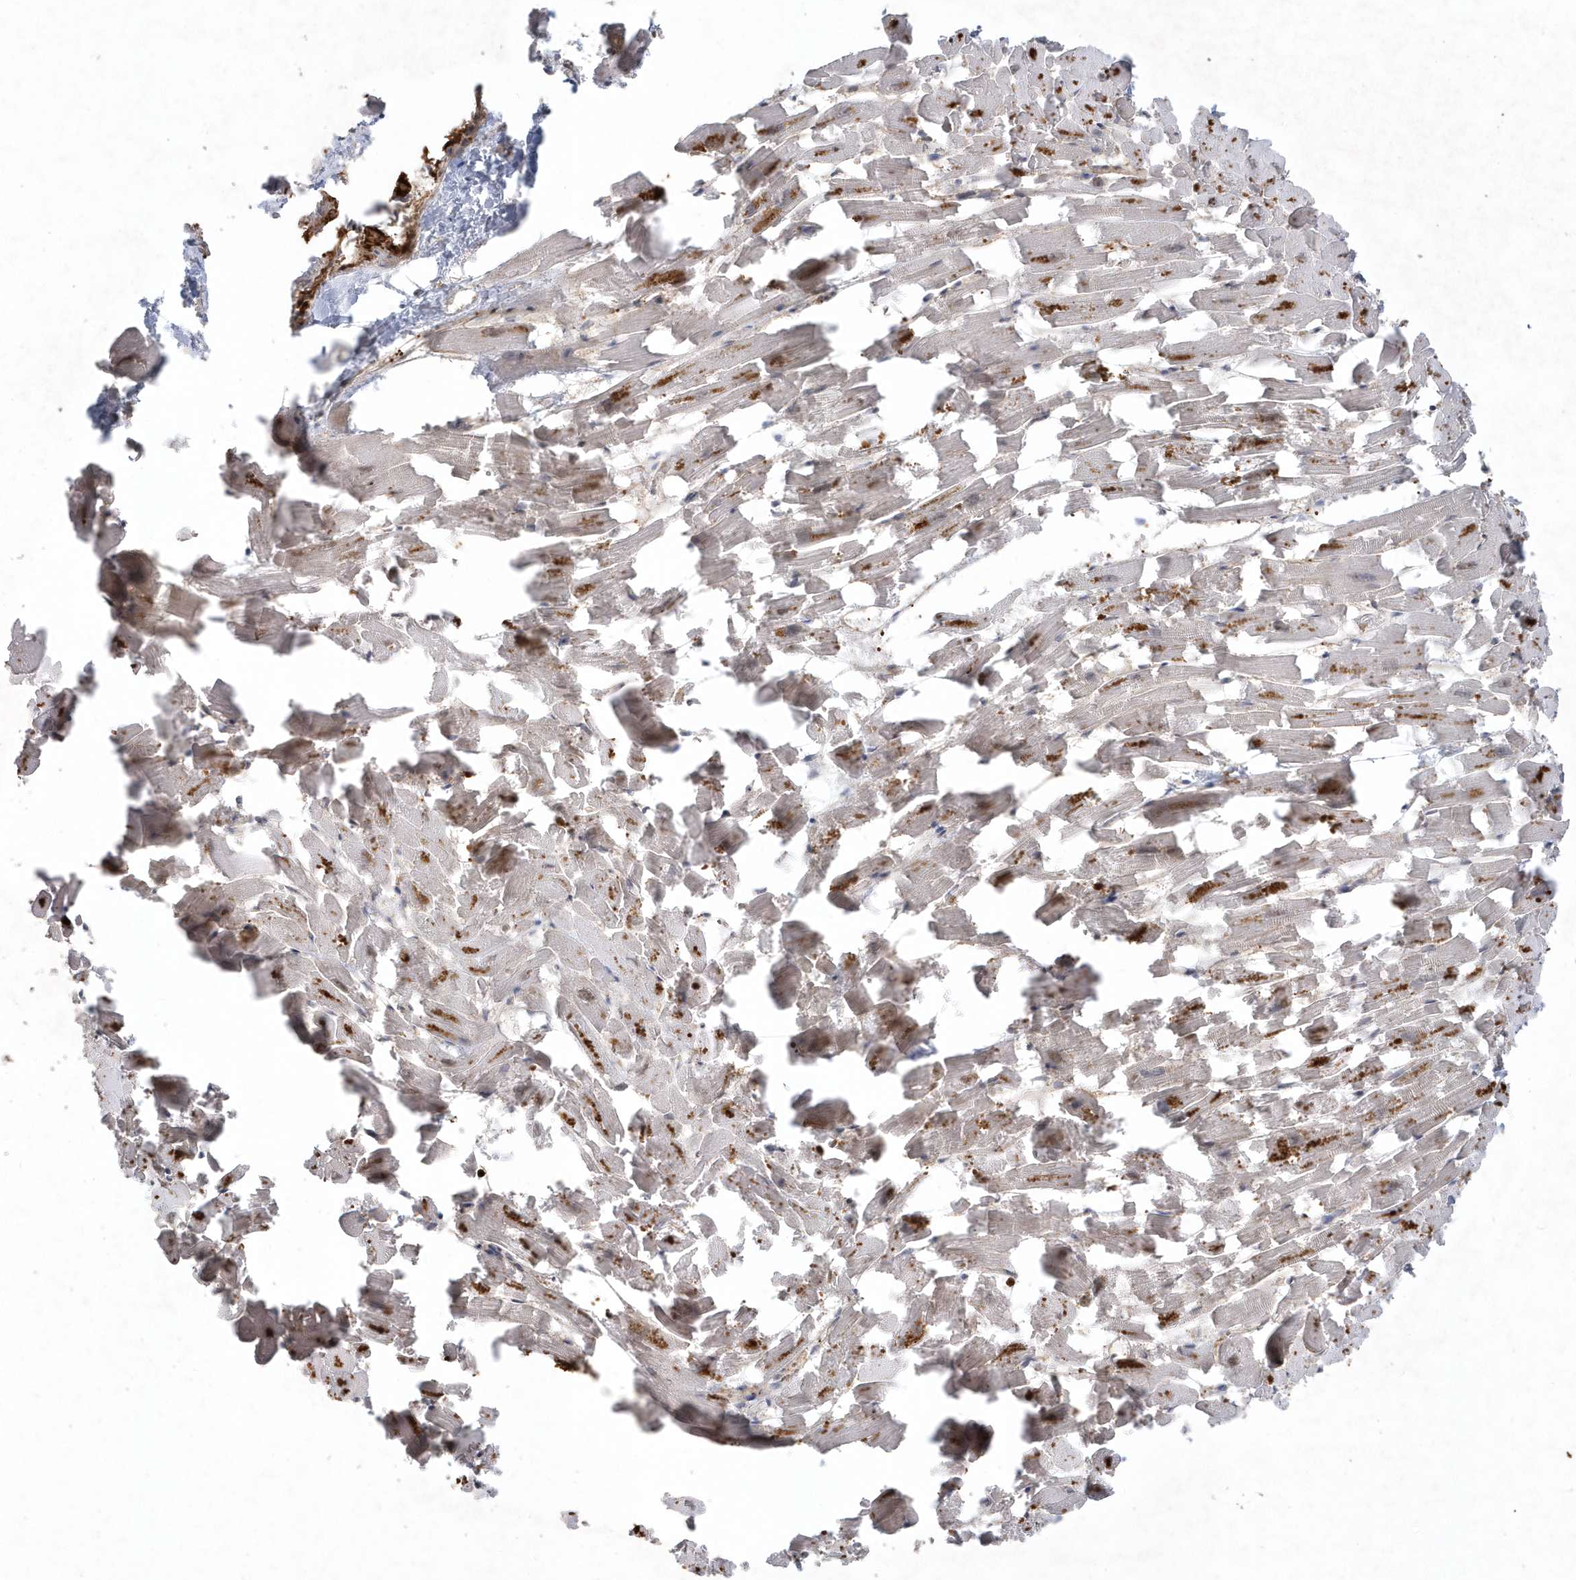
{"staining": {"intensity": "moderate", "quantity": "25%-75%", "location": "cytoplasmic/membranous"}, "tissue": "heart muscle", "cell_type": "Cardiomyocytes", "image_type": "normal", "snomed": [{"axis": "morphology", "description": "Normal tissue, NOS"}, {"axis": "topography", "description": "Heart"}], "caption": "Cardiomyocytes show moderate cytoplasmic/membranous positivity in approximately 25%-75% of cells in unremarkable heart muscle. (DAB (3,3'-diaminobenzidine) = brown stain, brightfield microscopy at high magnification).", "gene": "ACYP1", "patient": {"sex": "female", "age": 64}}